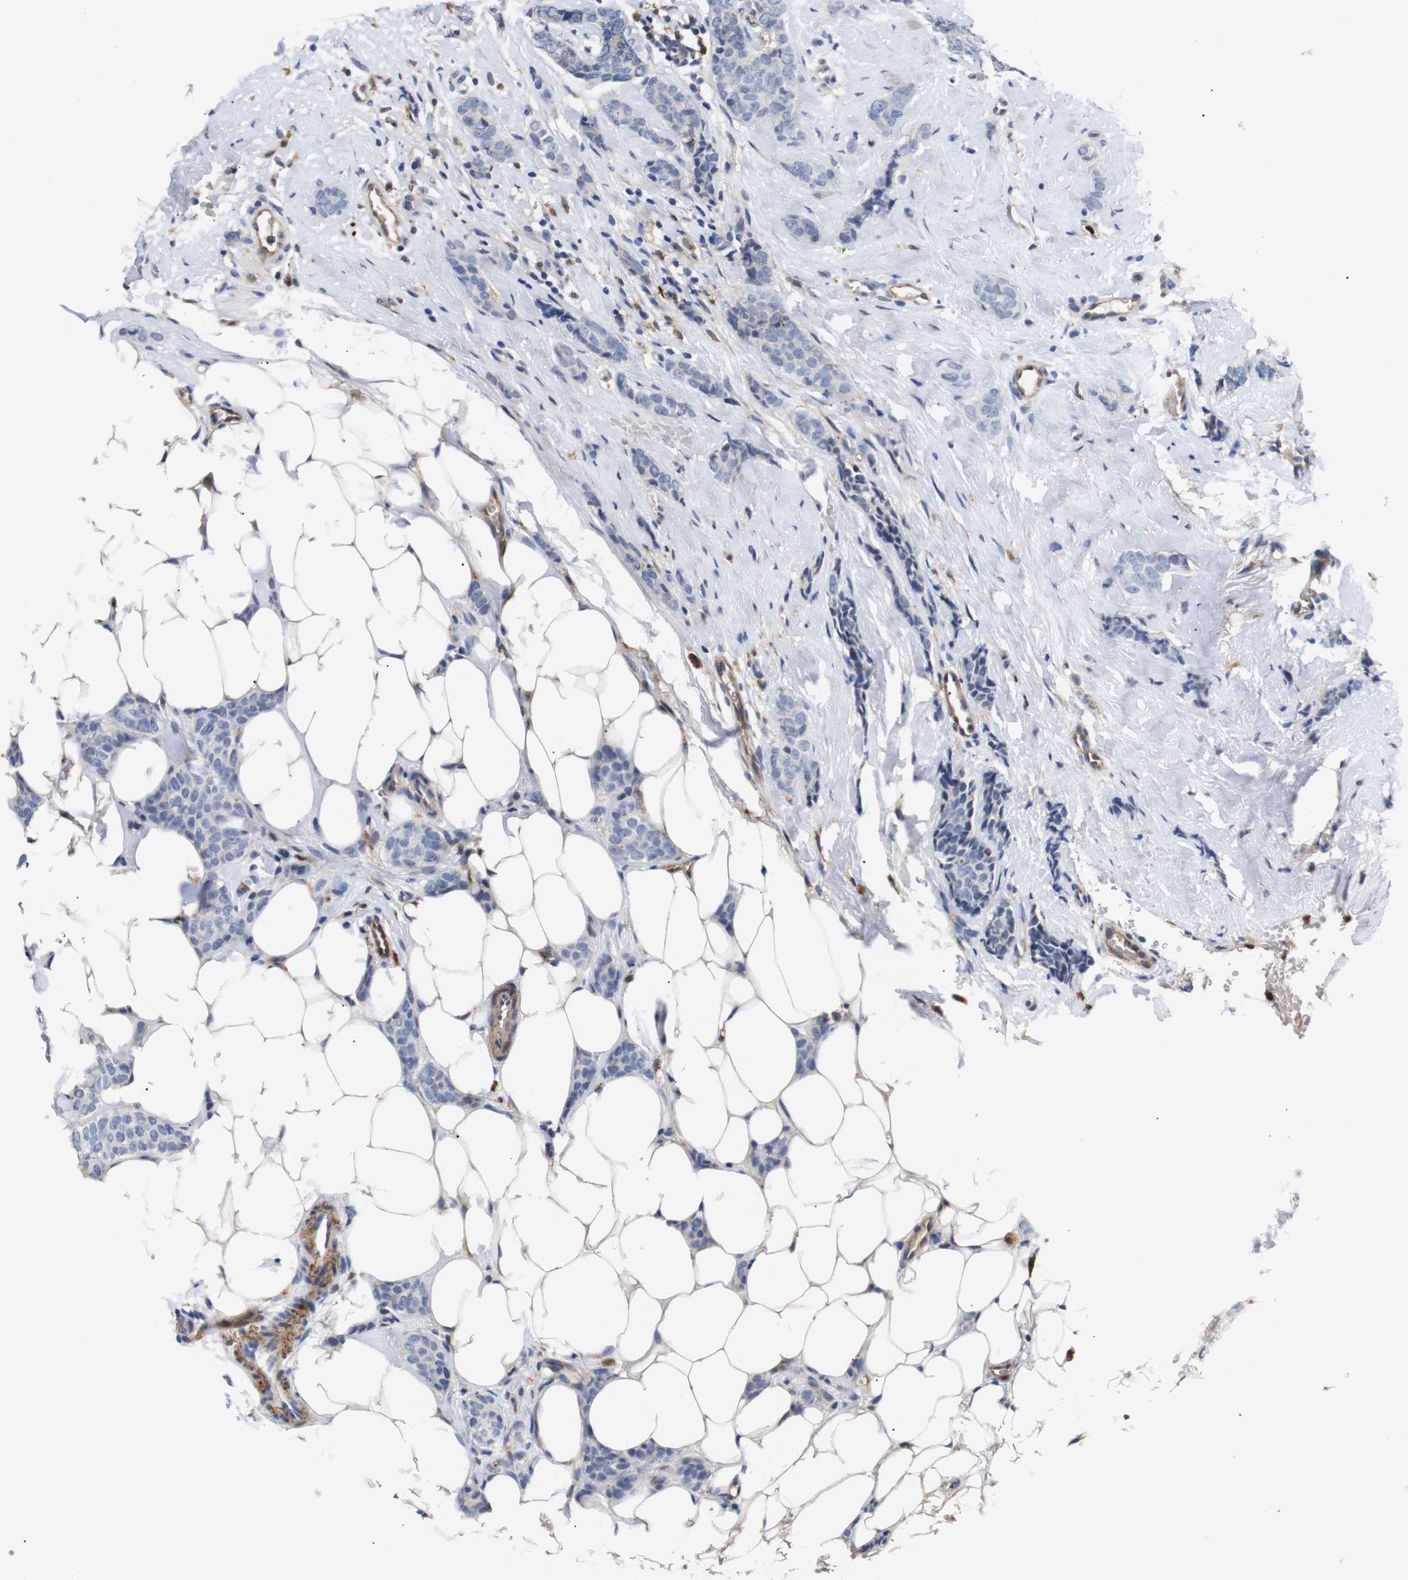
{"staining": {"intensity": "moderate", "quantity": "<25%", "location": "cytoplasmic/membranous"}, "tissue": "breast cancer", "cell_type": "Tumor cells", "image_type": "cancer", "snomed": [{"axis": "morphology", "description": "Lobular carcinoma"}, {"axis": "topography", "description": "Skin"}, {"axis": "topography", "description": "Breast"}], "caption": "Protein staining of lobular carcinoma (breast) tissue shows moderate cytoplasmic/membranous staining in approximately <25% of tumor cells.", "gene": "SDCBP", "patient": {"sex": "female", "age": 46}}